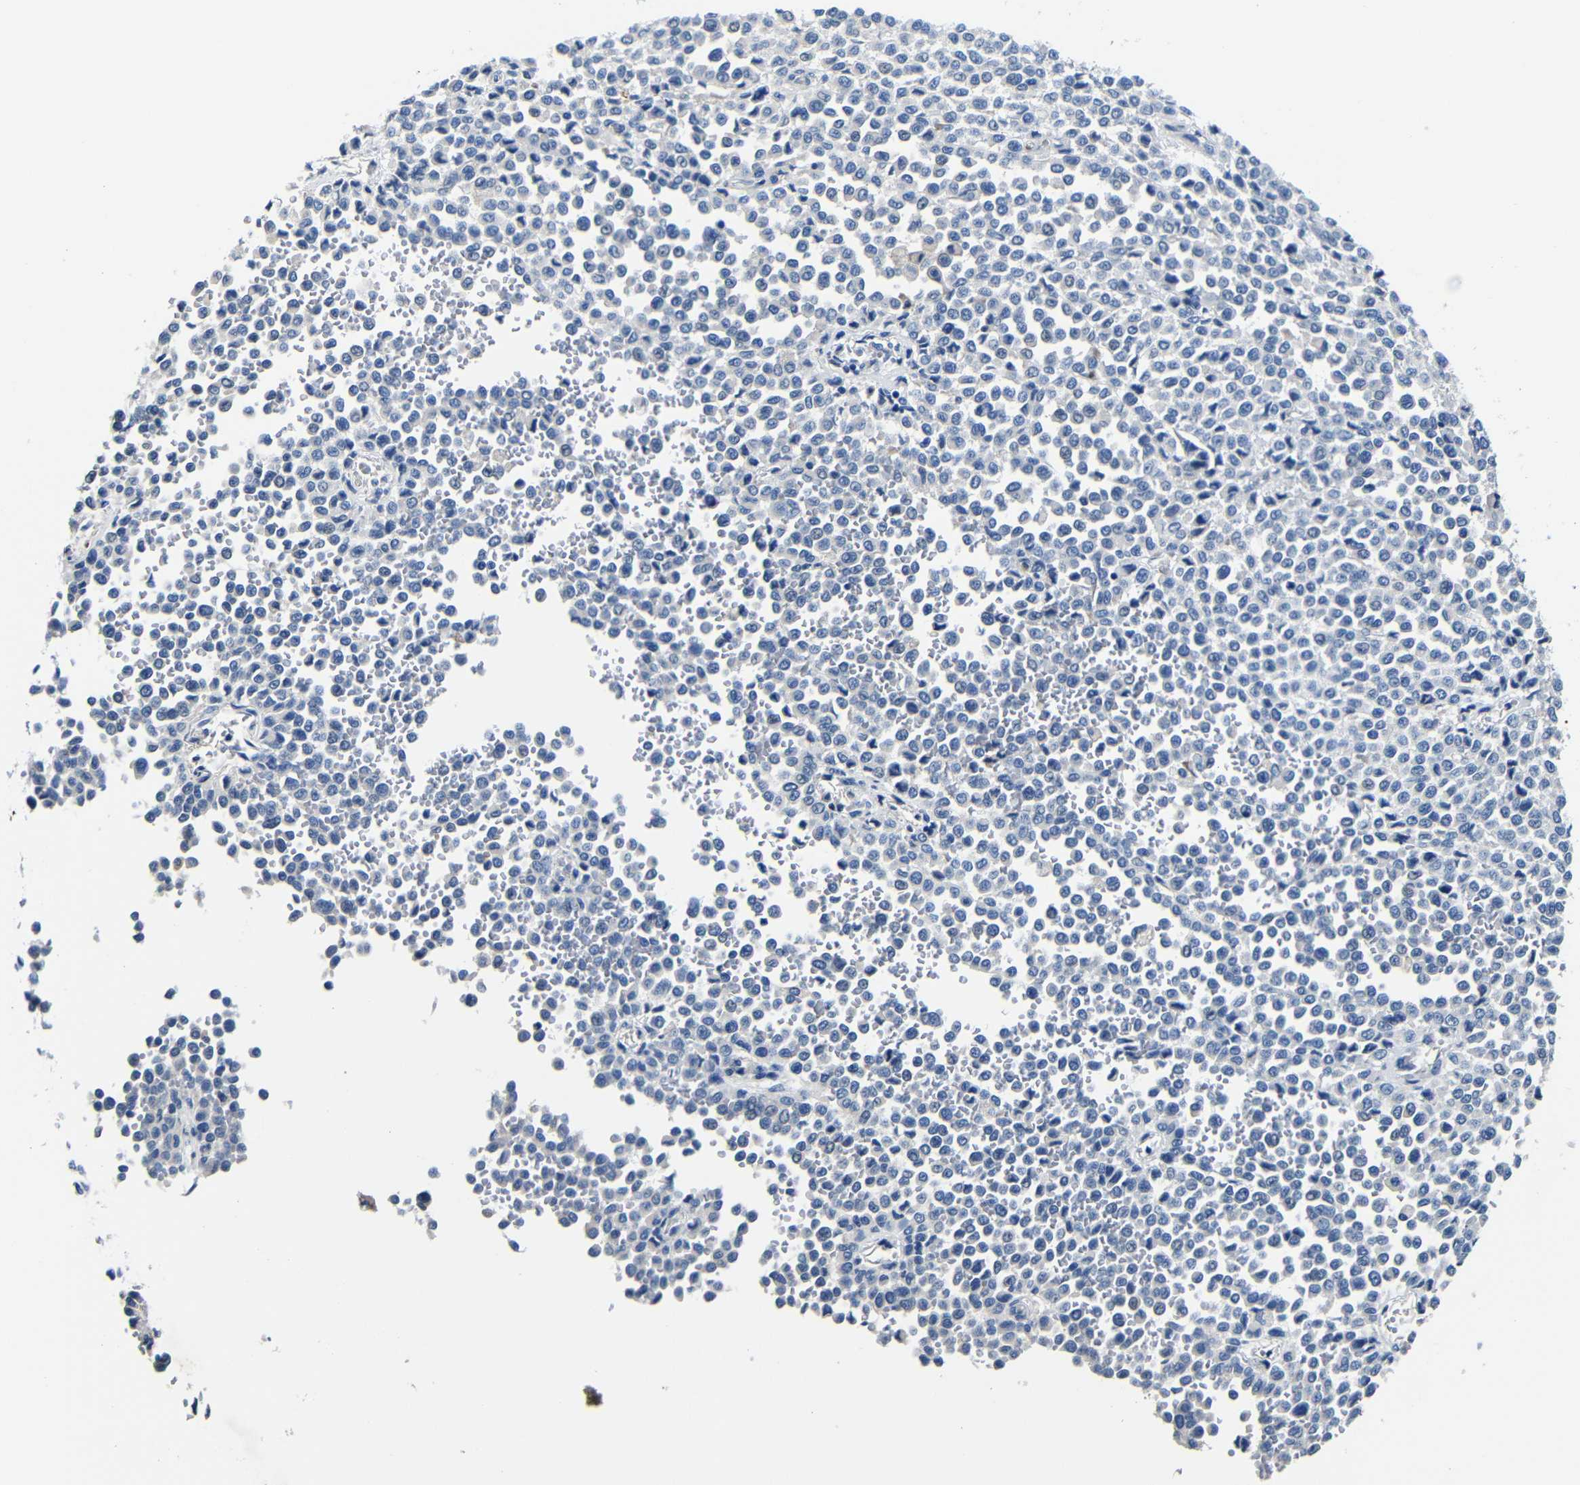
{"staining": {"intensity": "negative", "quantity": "none", "location": "none"}, "tissue": "melanoma", "cell_type": "Tumor cells", "image_type": "cancer", "snomed": [{"axis": "morphology", "description": "Malignant melanoma, Metastatic site"}, {"axis": "topography", "description": "Pancreas"}], "caption": "Malignant melanoma (metastatic site) was stained to show a protein in brown. There is no significant positivity in tumor cells. (DAB (3,3'-diaminobenzidine) immunohistochemistry with hematoxylin counter stain).", "gene": "TNFAIP1", "patient": {"sex": "female", "age": 30}}